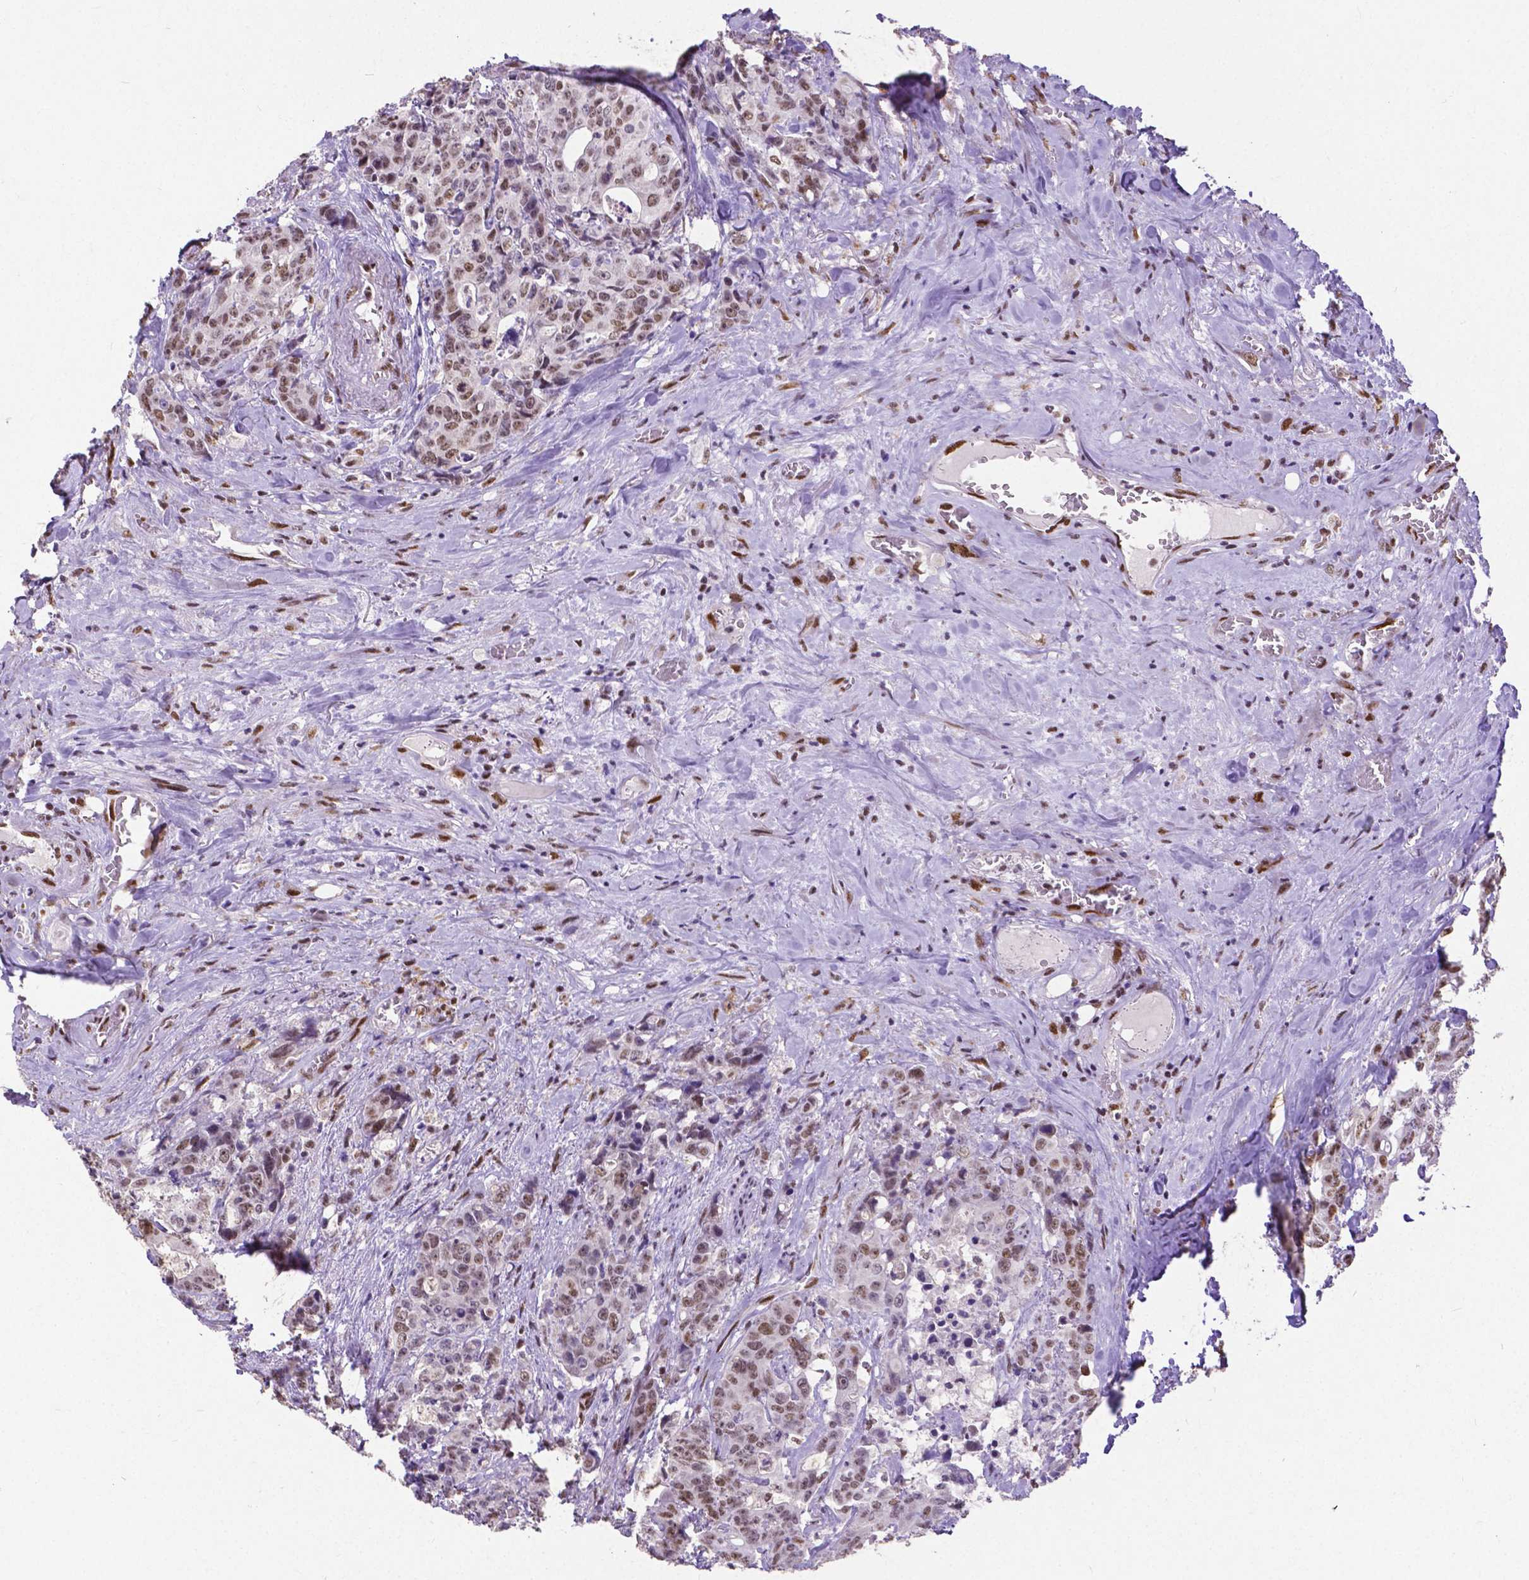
{"staining": {"intensity": "moderate", "quantity": ">75%", "location": "nuclear"}, "tissue": "colorectal cancer", "cell_type": "Tumor cells", "image_type": "cancer", "snomed": [{"axis": "morphology", "description": "Adenocarcinoma, NOS"}, {"axis": "topography", "description": "Rectum"}], "caption": "Protein staining demonstrates moderate nuclear staining in about >75% of tumor cells in colorectal cancer.", "gene": "ATRX", "patient": {"sex": "female", "age": 62}}